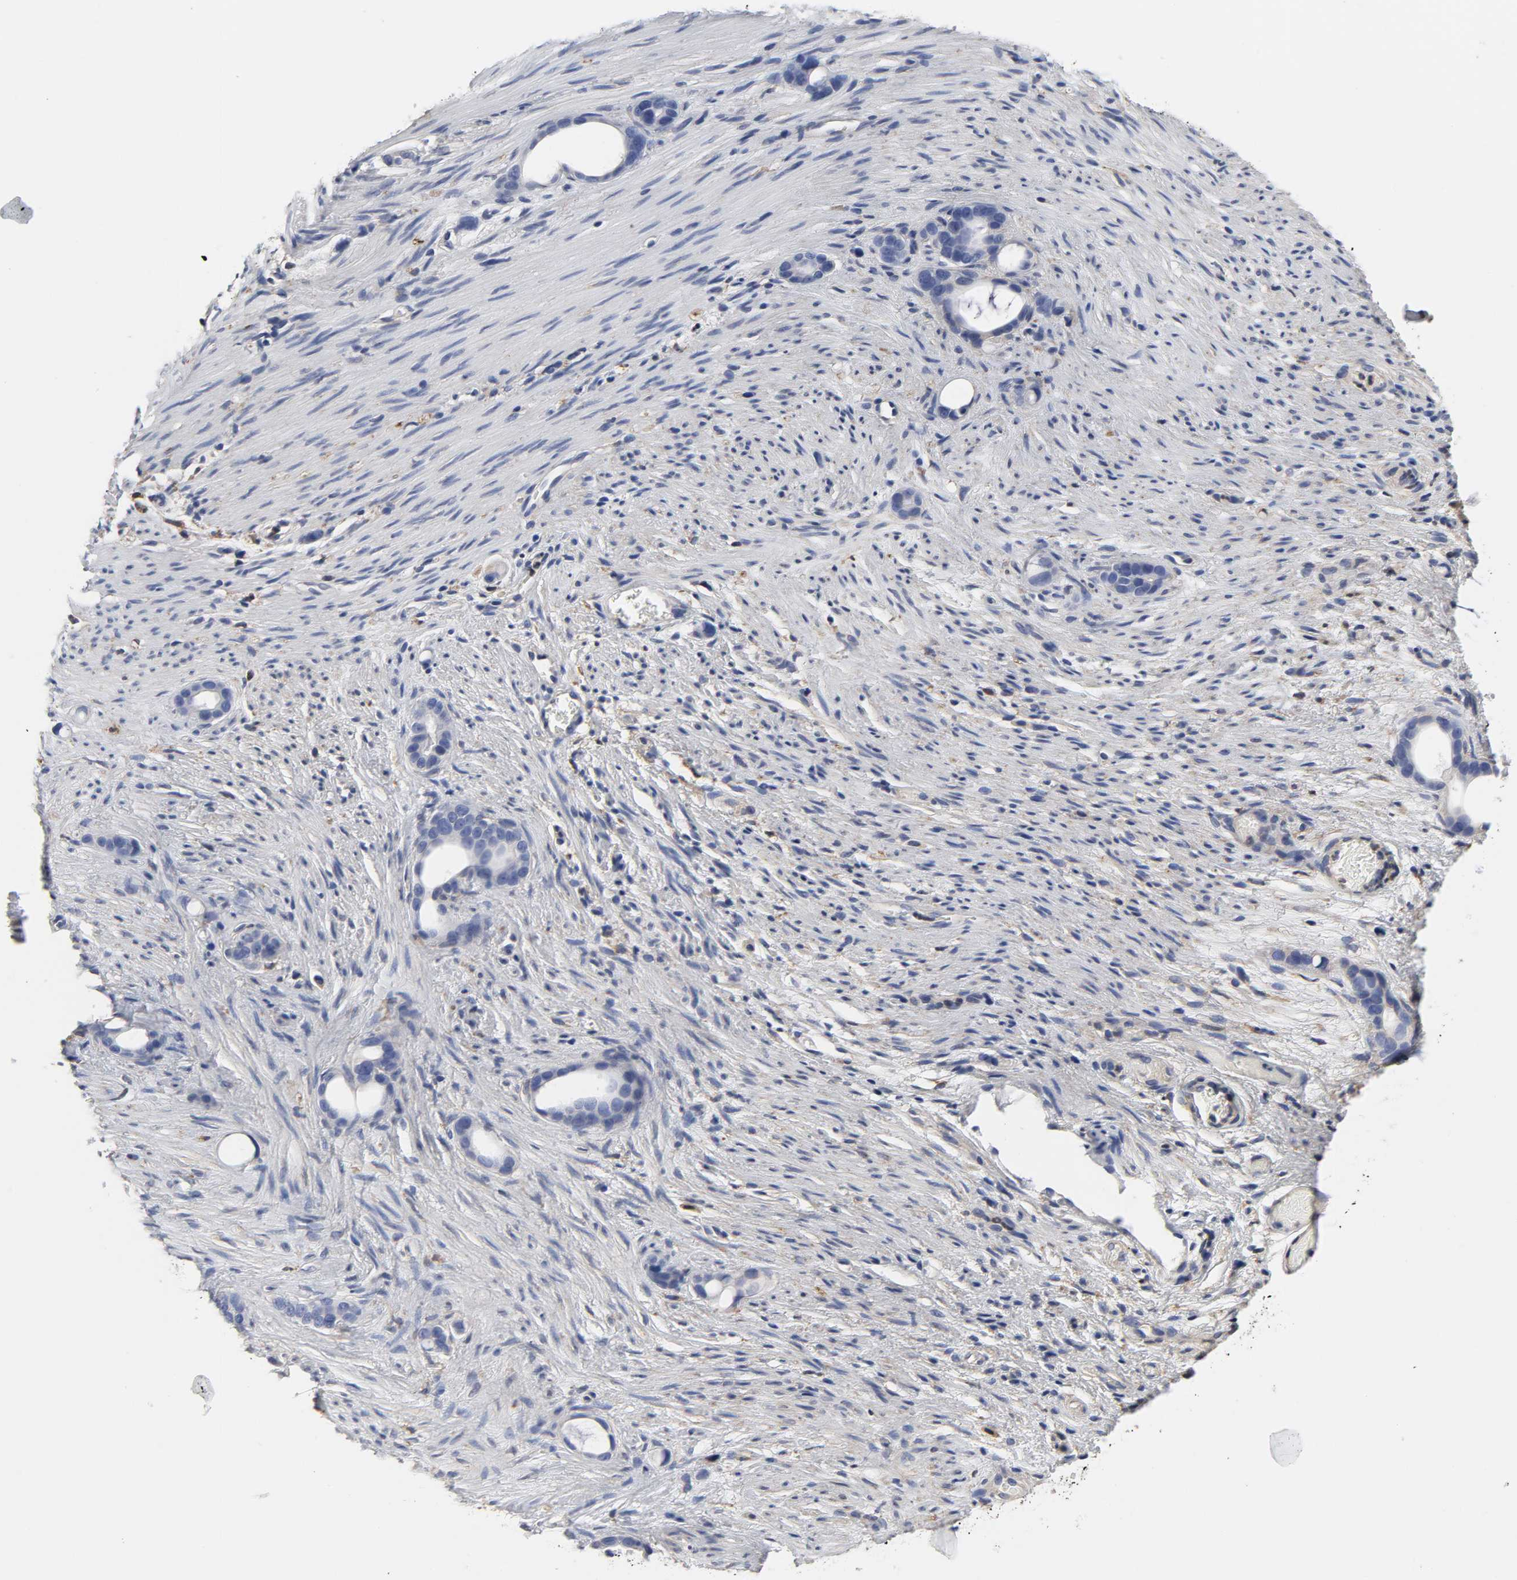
{"staining": {"intensity": "negative", "quantity": "none", "location": "none"}, "tissue": "stomach cancer", "cell_type": "Tumor cells", "image_type": "cancer", "snomed": [{"axis": "morphology", "description": "Adenocarcinoma, NOS"}, {"axis": "topography", "description": "Stomach"}], "caption": "An immunohistochemistry histopathology image of adenocarcinoma (stomach) is shown. There is no staining in tumor cells of adenocarcinoma (stomach).", "gene": "HCK", "patient": {"sex": "female", "age": 75}}